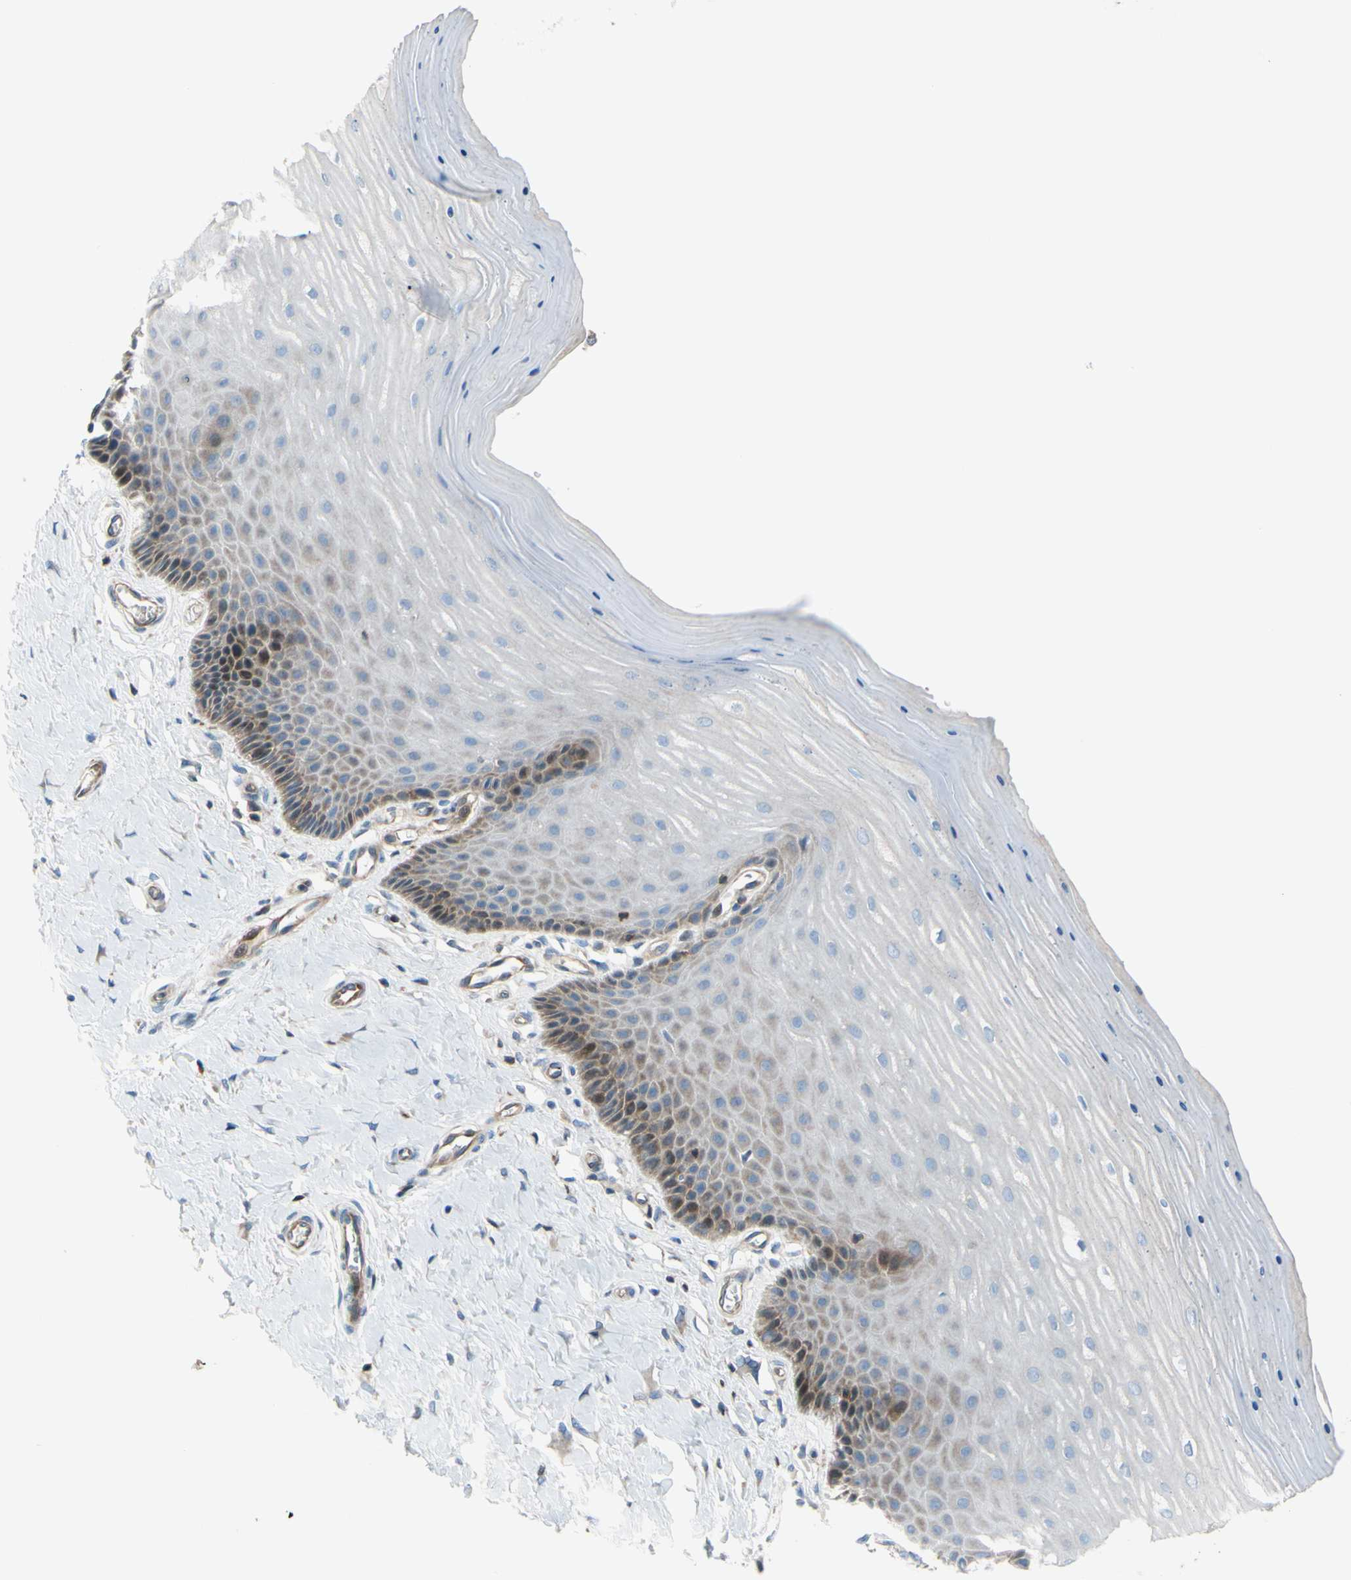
{"staining": {"intensity": "moderate", "quantity": "25%-75%", "location": "cytoplasmic/membranous"}, "tissue": "cervix", "cell_type": "Glandular cells", "image_type": "normal", "snomed": [{"axis": "morphology", "description": "Normal tissue, NOS"}, {"axis": "topography", "description": "Cervix"}], "caption": "The photomicrograph reveals a brown stain indicating the presence of a protein in the cytoplasmic/membranous of glandular cells in cervix.", "gene": "PAK2", "patient": {"sex": "female", "age": 55}}